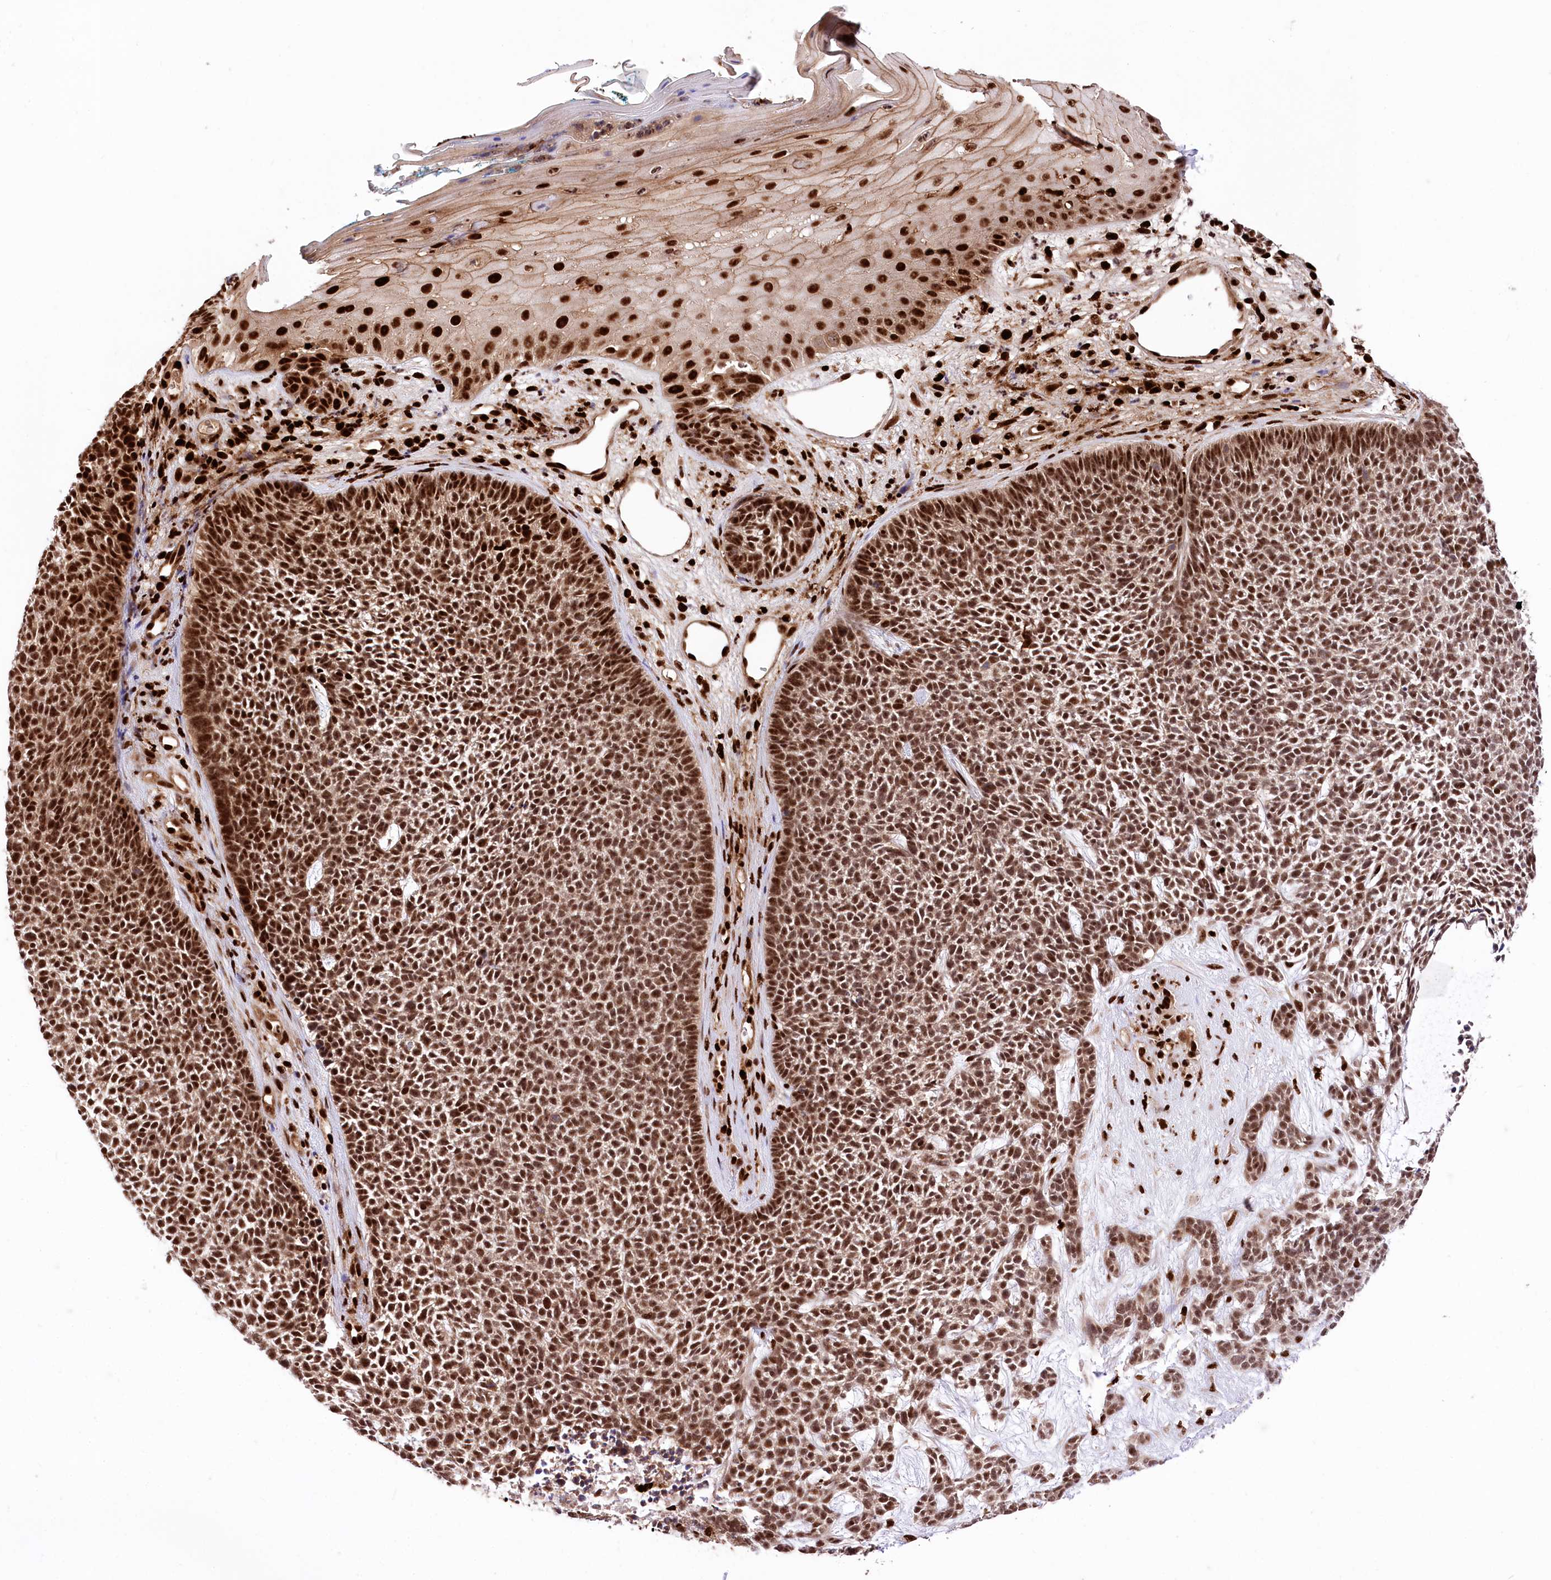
{"staining": {"intensity": "strong", "quantity": ">75%", "location": "nuclear"}, "tissue": "skin cancer", "cell_type": "Tumor cells", "image_type": "cancer", "snomed": [{"axis": "morphology", "description": "Basal cell carcinoma"}, {"axis": "topography", "description": "Skin"}], "caption": "Protein expression analysis of basal cell carcinoma (skin) reveals strong nuclear positivity in approximately >75% of tumor cells.", "gene": "FIGN", "patient": {"sex": "female", "age": 84}}